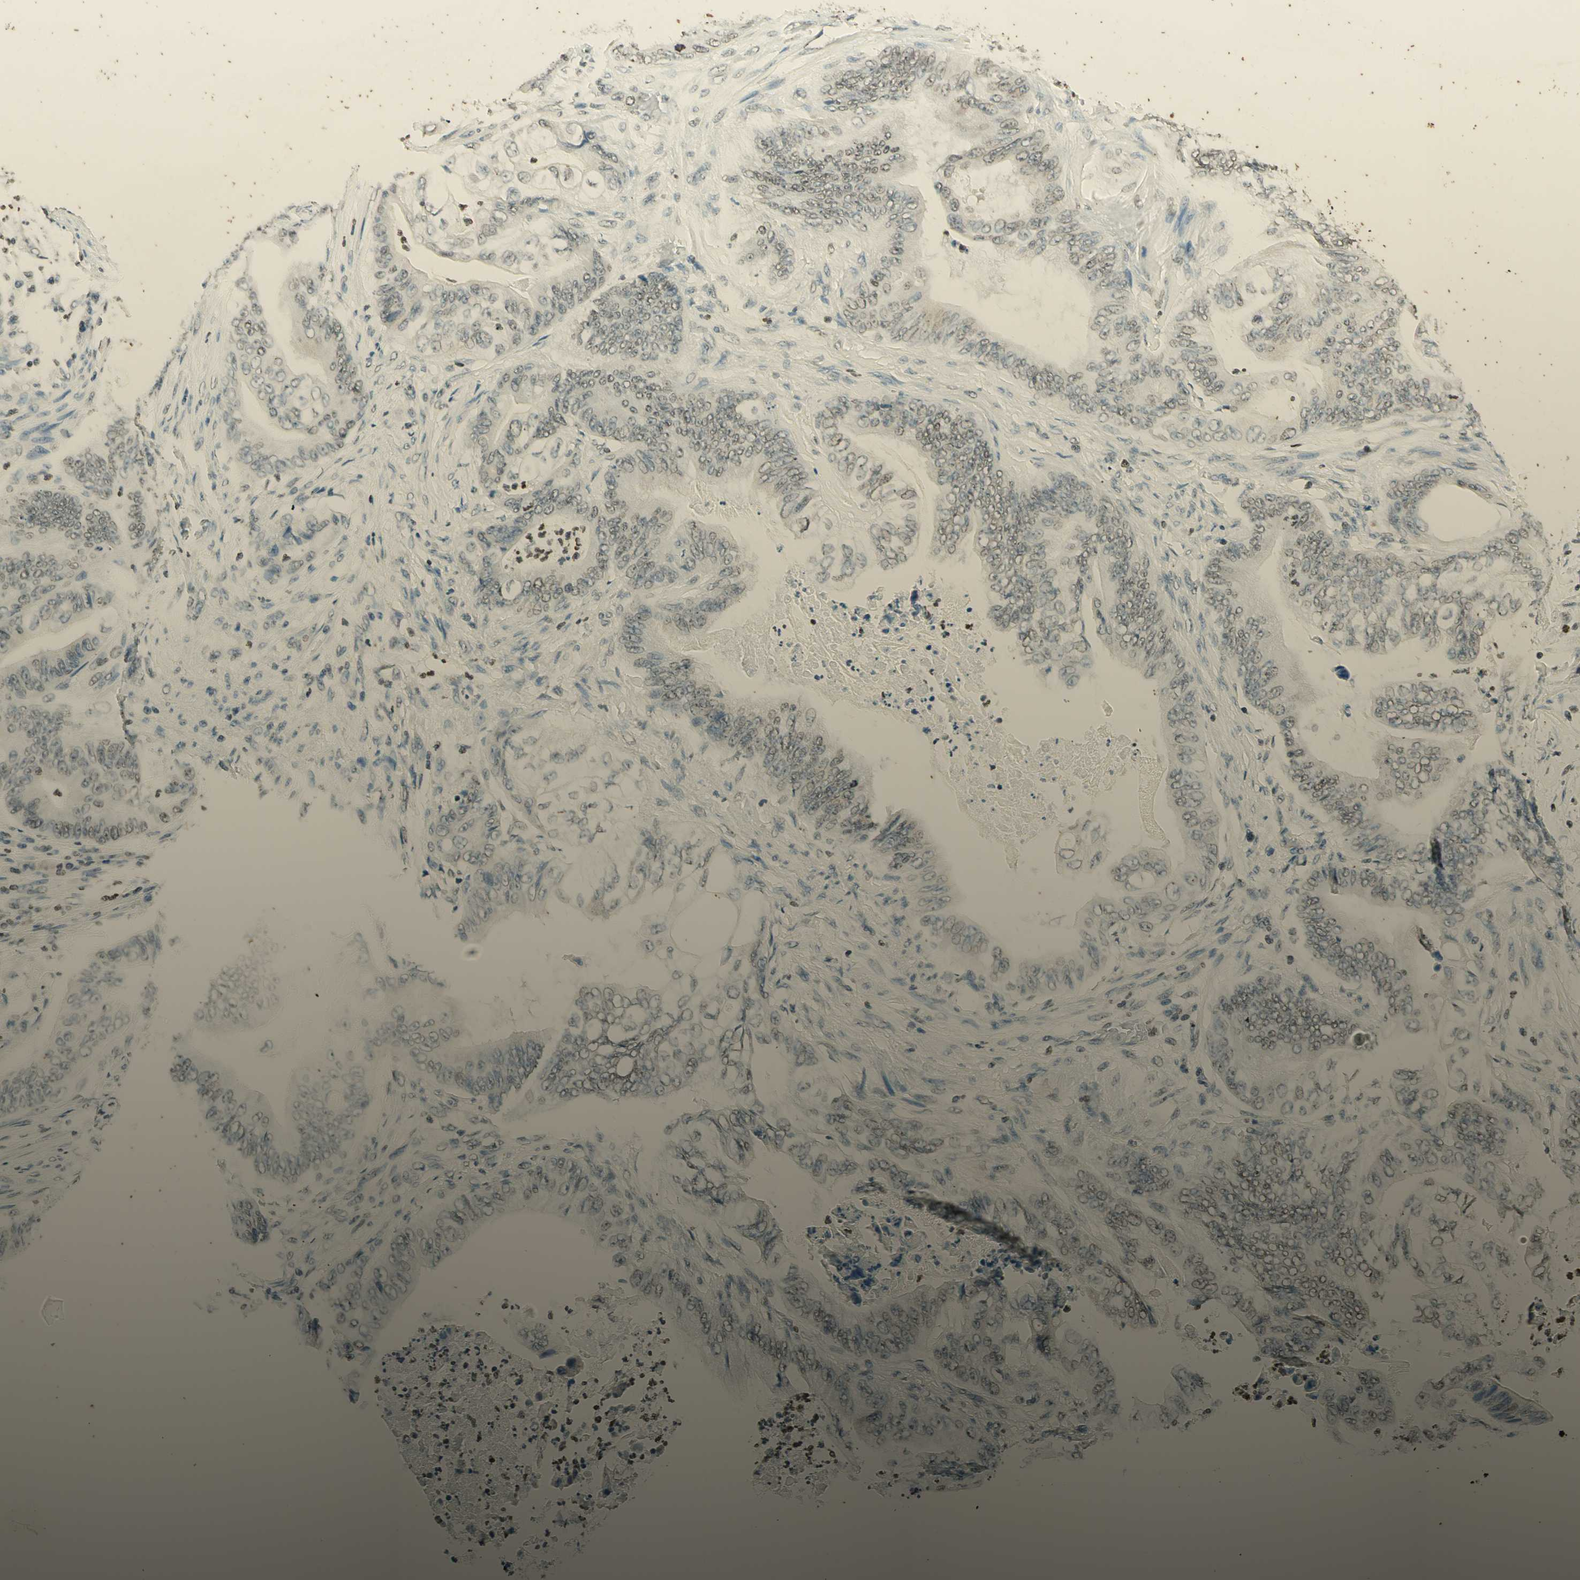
{"staining": {"intensity": "weak", "quantity": "<25%", "location": "nuclear"}, "tissue": "stomach cancer", "cell_type": "Tumor cells", "image_type": "cancer", "snomed": [{"axis": "morphology", "description": "Adenocarcinoma, NOS"}, {"axis": "topography", "description": "Stomach"}], "caption": "The histopathology image reveals no significant positivity in tumor cells of adenocarcinoma (stomach). Brightfield microscopy of immunohistochemistry (IHC) stained with DAB (brown) and hematoxylin (blue), captured at high magnification.", "gene": "MSH2", "patient": {"sex": "female", "age": 73}}